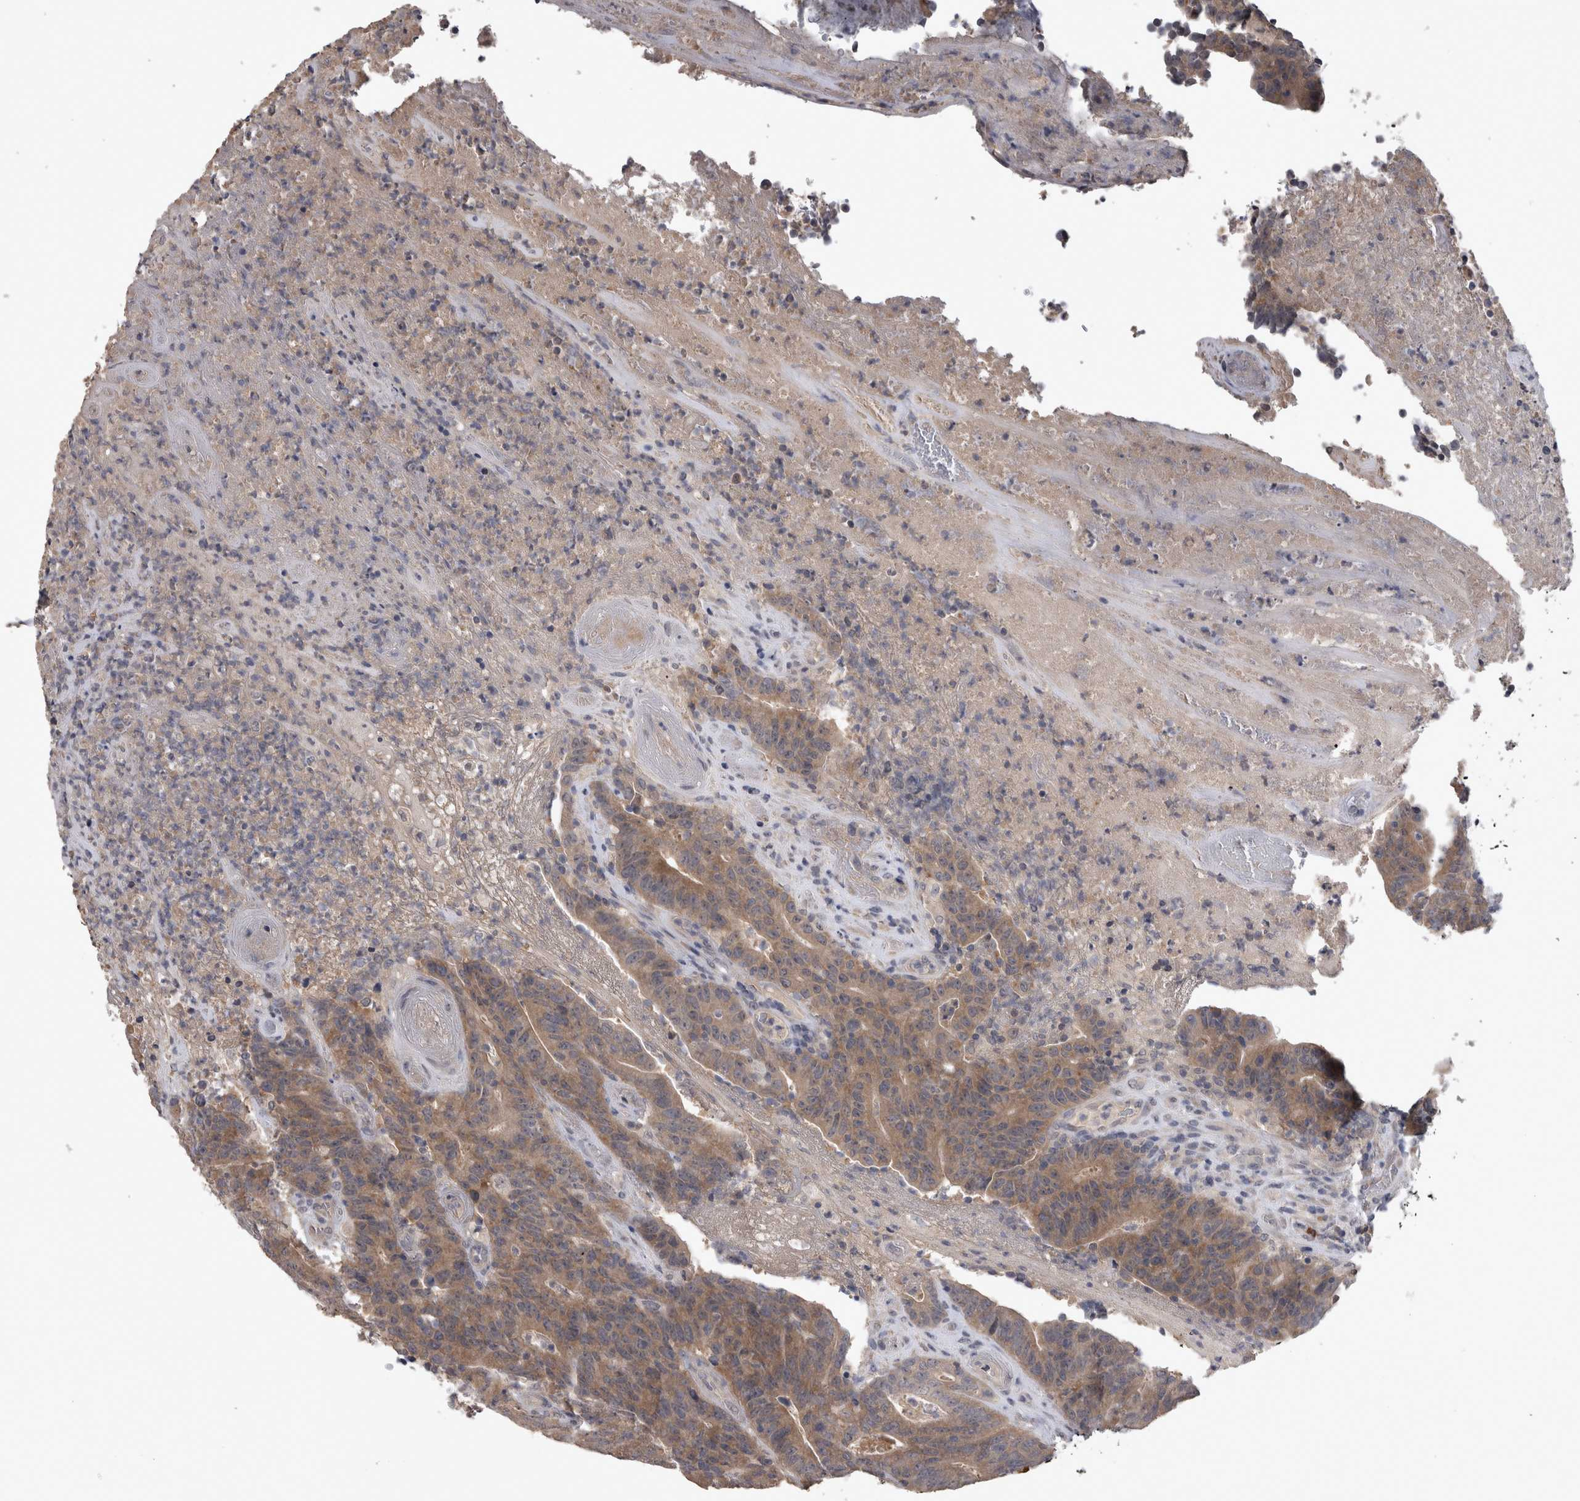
{"staining": {"intensity": "moderate", "quantity": ">75%", "location": "cytoplasmic/membranous"}, "tissue": "colorectal cancer", "cell_type": "Tumor cells", "image_type": "cancer", "snomed": [{"axis": "morphology", "description": "Normal tissue, NOS"}, {"axis": "morphology", "description": "Adenocarcinoma, NOS"}, {"axis": "topography", "description": "Colon"}], "caption": "About >75% of tumor cells in colorectal cancer (adenocarcinoma) demonstrate moderate cytoplasmic/membranous protein expression as visualized by brown immunohistochemical staining.", "gene": "ZNF114", "patient": {"sex": "female", "age": 75}}